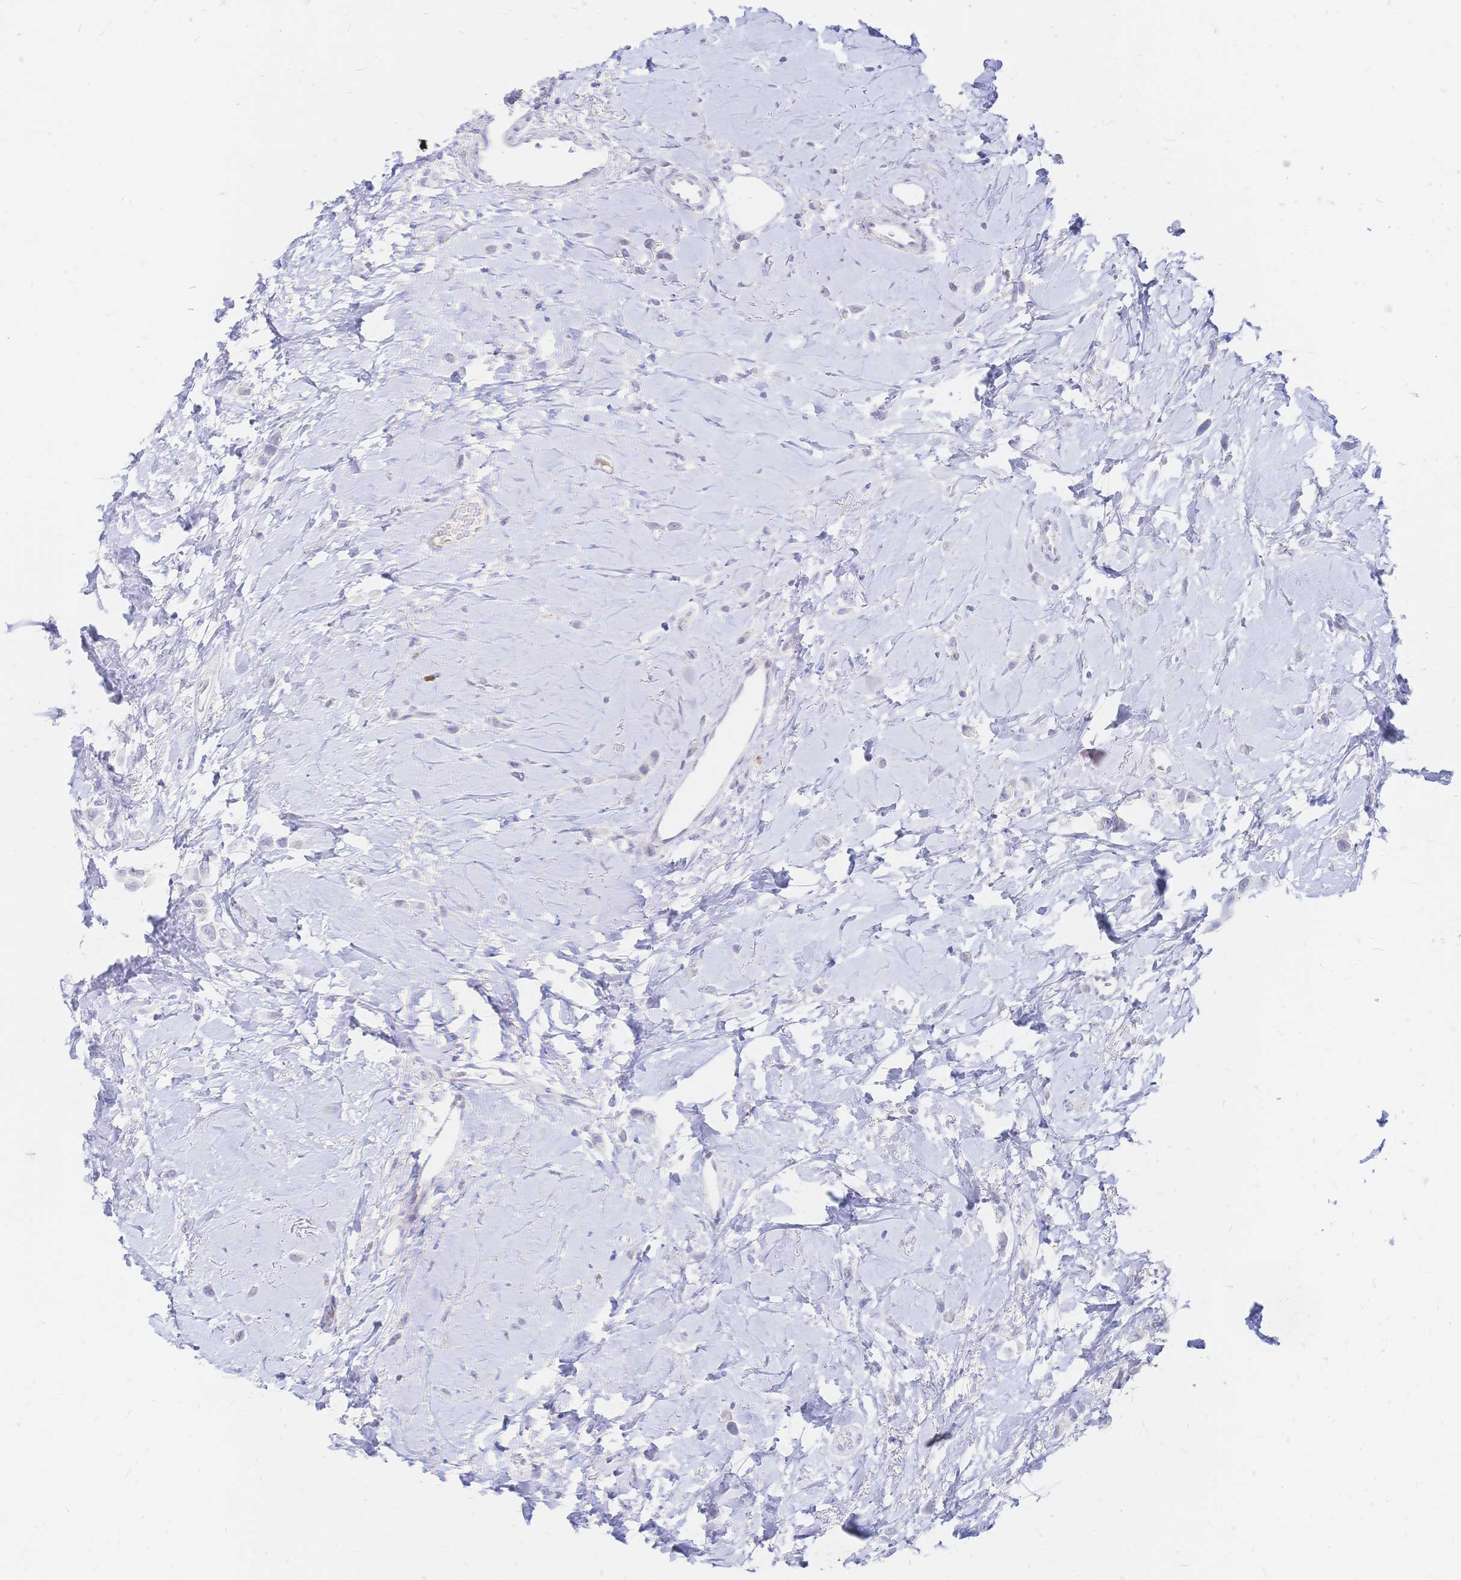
{"staining": {"intensity": "negative", "quantity": "none", "location": "none"}, "tissue": "breast cancer", "cell_type": "Tumor cells", "image_type": "cancer", "snomed": [{"axis": "morphology", "description": "Lobular carcinoma"}, {"axis": "topography", "description": "Breast"}], "caption": "DAB immunohistochemical staining of breast cancer (lobular carcinoma) exhibits no significant staining in tumor cells. (Brightfield microscopy of DAB (3,3'-diaminobenzidine) IHC at high magnification).", "gene": "PSORS1C2", "patient": {"sex": "female", "age": 66}}